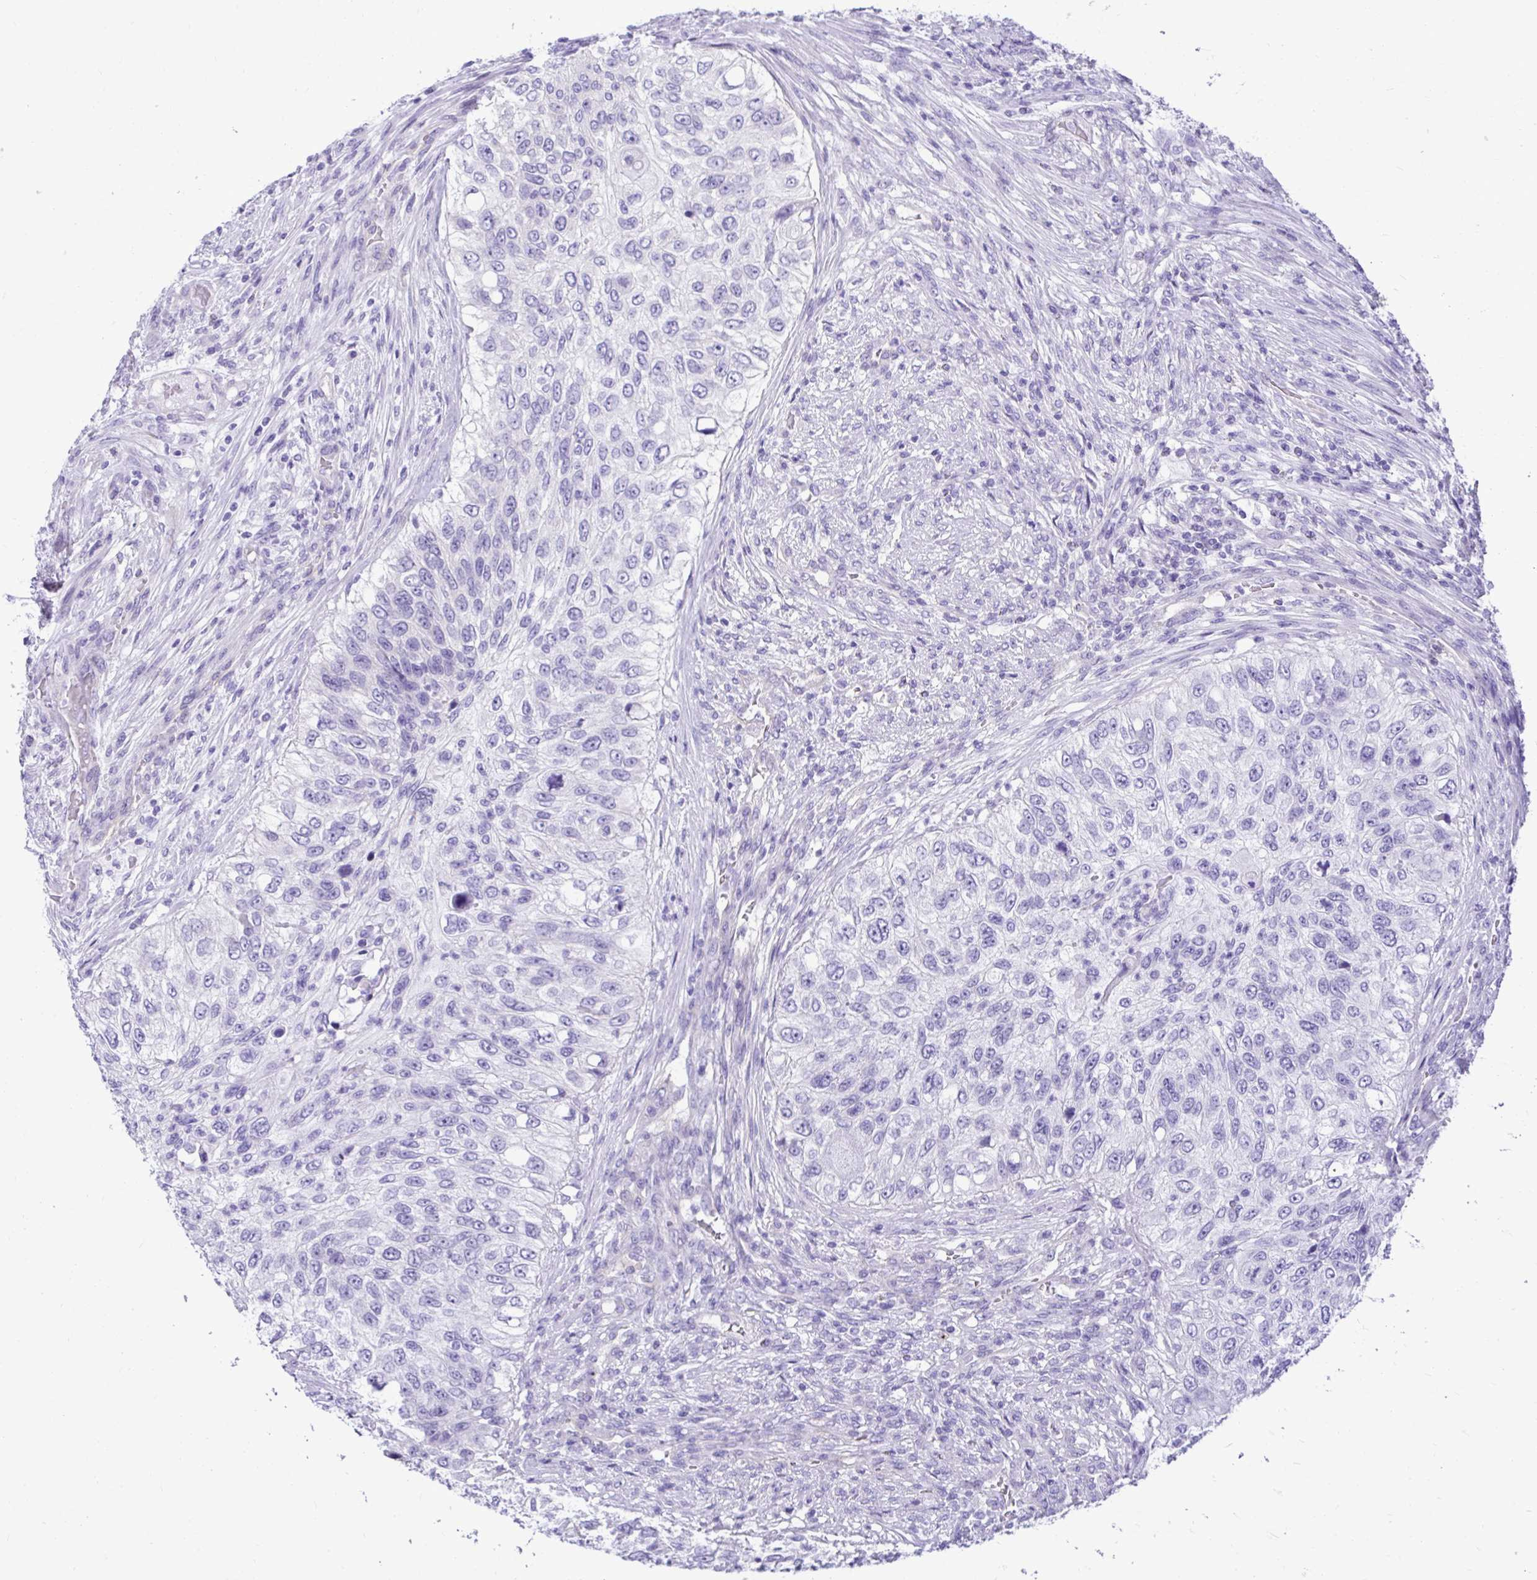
{"staining": {"intensity": "negative", "quantity": "none", "location": "none"}, "tissue": "urothelial cancer", "cell_type": "Tumor cells", "image_type": "cancer", "snomed": [{"axis": "morphology", "description": "Urothelial carcinoma, High grade"}, {"axis": "topography", "description": "Urinary bladder"}], "caption": "A high-resolution image shows immunohistochemistry (IHC) staining of urothelial cancer, which shows no significant positivity in tumor cells.", "gene": "ABCG2", "patient": {"sex": "female", "age": 60}}